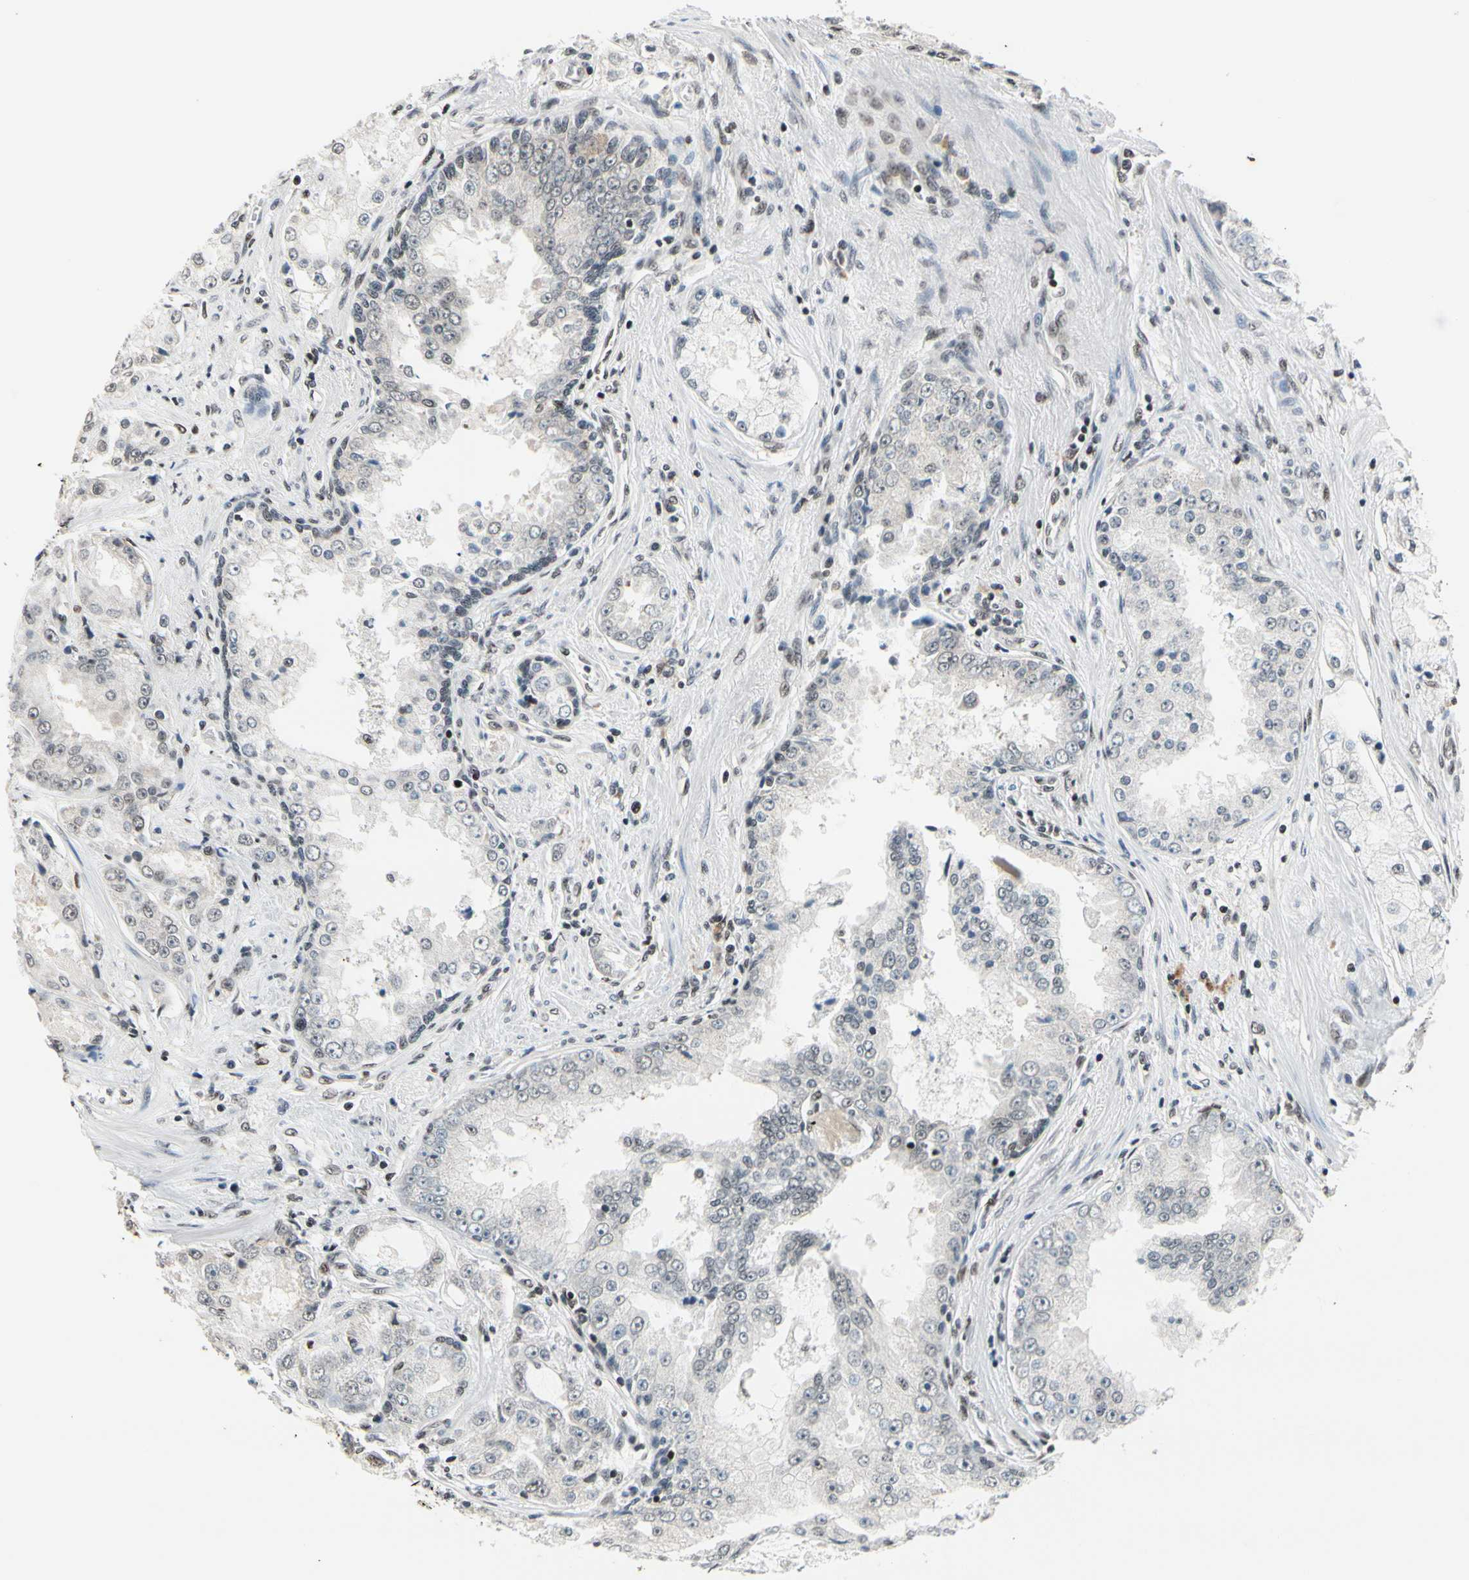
{"staining": {"intensity": "weak", "quantity": ">75%", "location": "nuclear"}, "tissue": "prostate cancer", "cell_type": "Tumor cells", "image_type": "cancer", "snomed": [{"axis": "morphology", "description": "Adenocarcinoma, High grade"}, {"axis": "topography", "description": "Prostate"}], "caption": "High-power microscopy captured an IHC histopathology image of prostate cancer (high-grade adenocarcinoma), revealing weak nuclear positivity in approximately >75% of tumor cells. The staining was performed using DAB, with brown indicating positive protein expression. Nuclei are stained blue with hematoxylin.", "gene": "RECQL", "patient": {"sex": "male", "age": 73}}